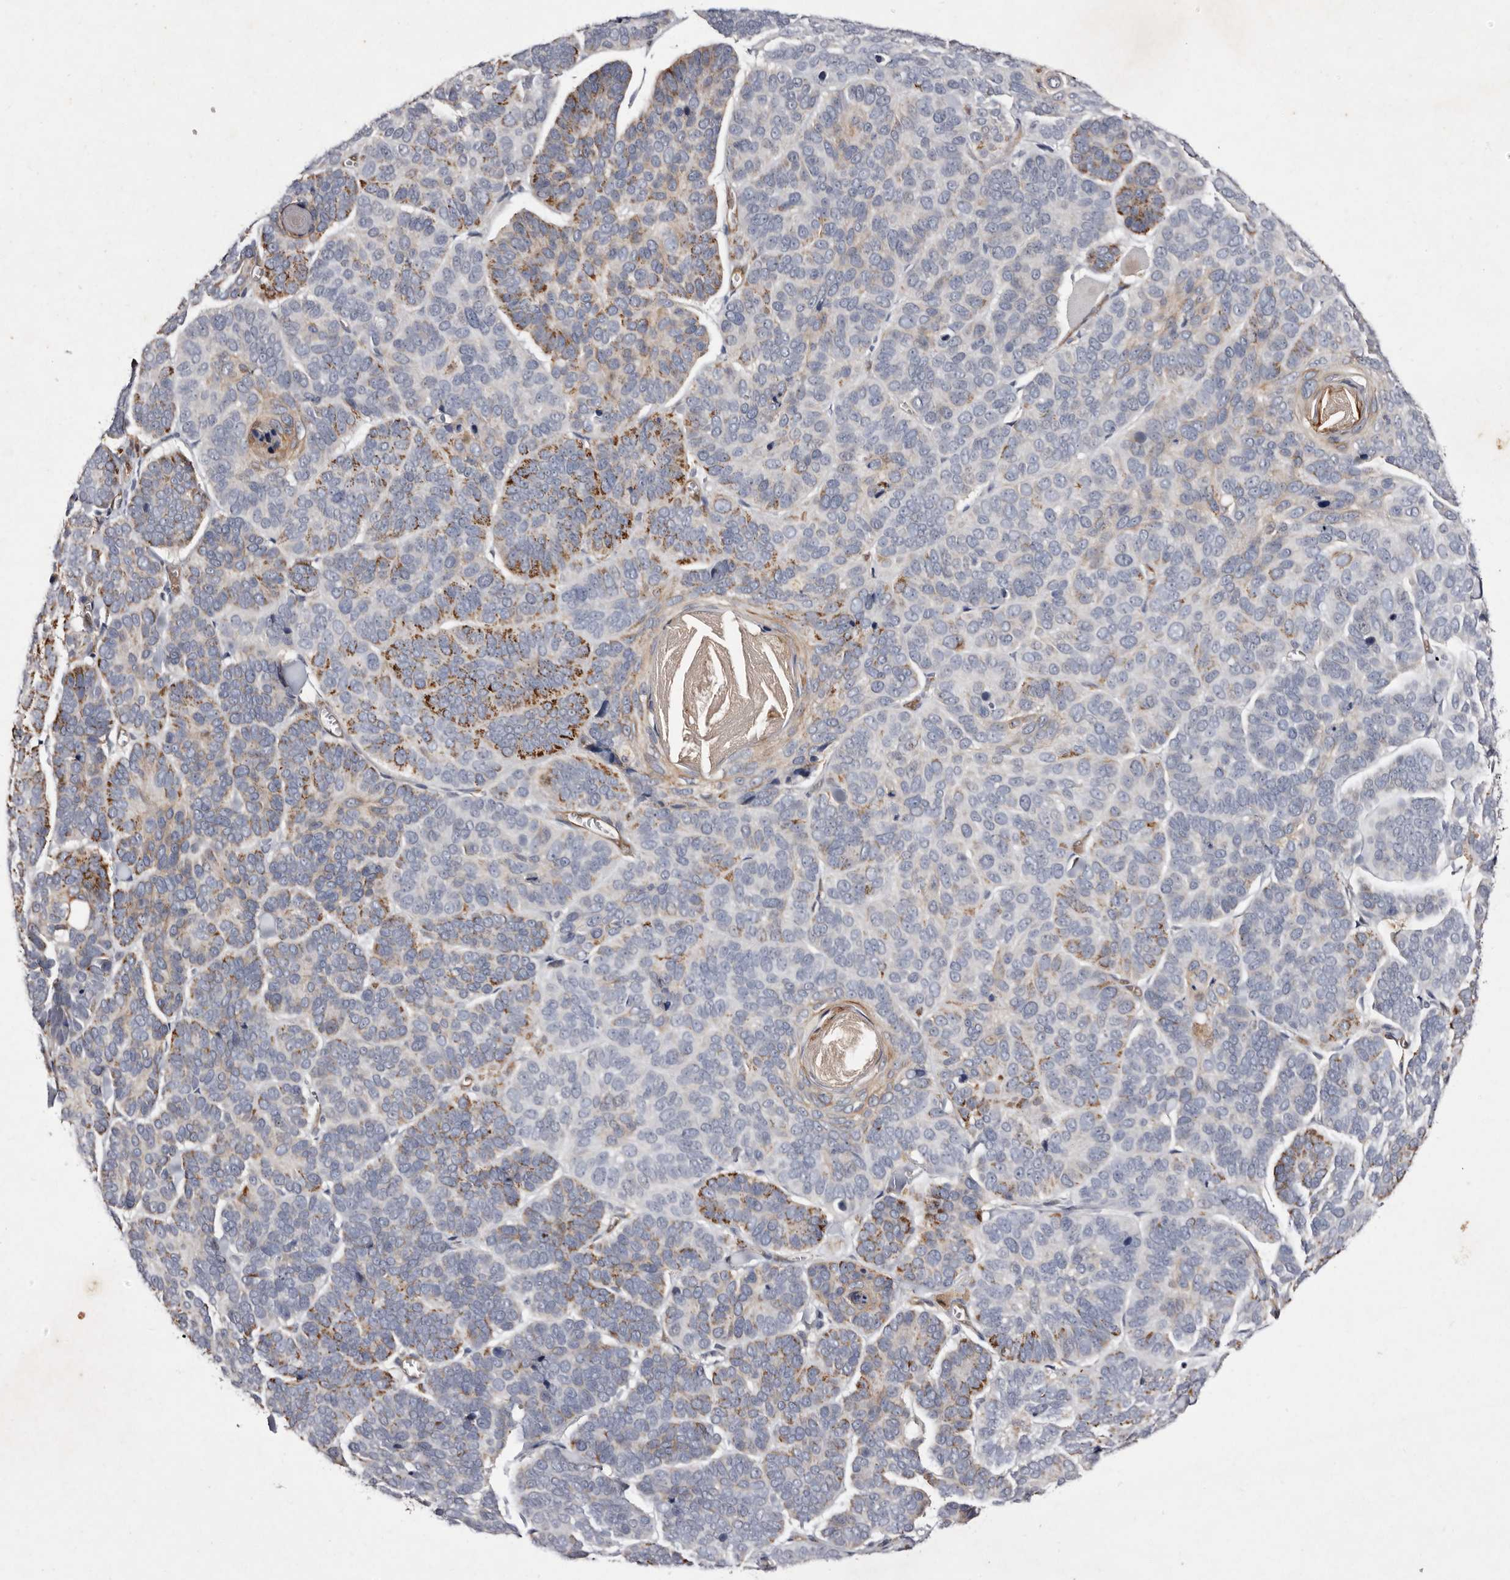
{"staining": {"intensity": "moderate", "quantity": "25%-75%", "location": "cytoplasmic/membranous"}, "tissue": "skin cancer", "cell_type": "Tumor cells", "image_type": "cancer", "snomed": [{"axis": "morphology", "description": "Basal cell carcinoma"}, {"axis": "topography", "description": "Skin"}], "caption": "Tumor cells exhibit moderate cytoplasmic/membranous expression in about 25%-75% of cells in skin cancer.", "gene": "GIMAP4", "patient": {"sex": "male", "age": 62}}